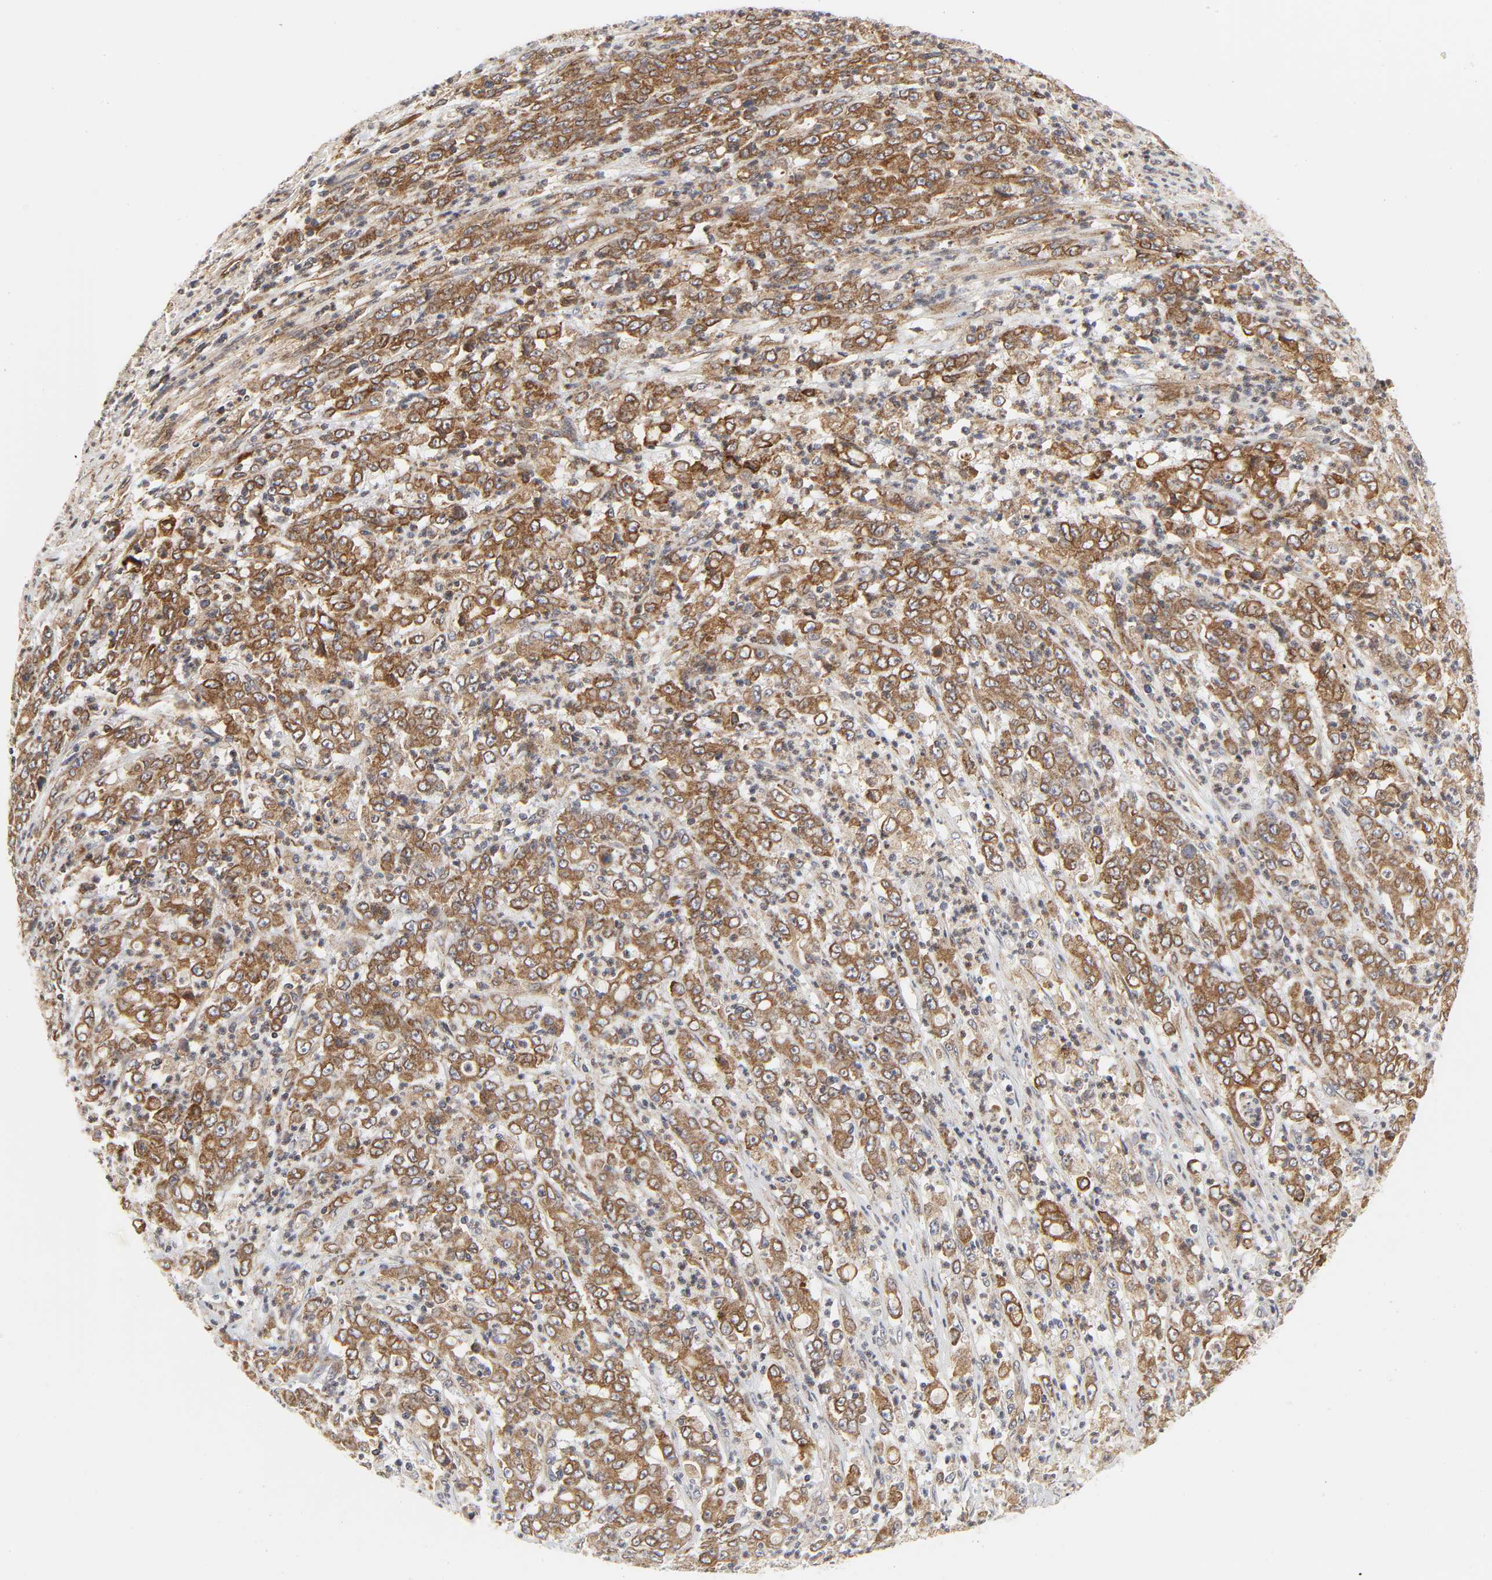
{"staining": {"intensity": "strong", "quantity": ">75%", "location": "cytoplasmic/membranous"}, "tissue": "stomach cancer", "cell_type": "Tumor cells", "image_type": "cancer", "snomed": [{"axis": "morphology", "description": "Adenocarcinoma, NOS"}, {"axis": "topography", "description": "Stomach, lower"}], "caption": "Immunohistochemical staining of human adenocarcinoma (stomach) reveals high levels of strong cytoplasmic/membranous expression in approximately >75% of tumor cells.", "gene": "POR", "patient": {"sex": "female", "age": 71}}